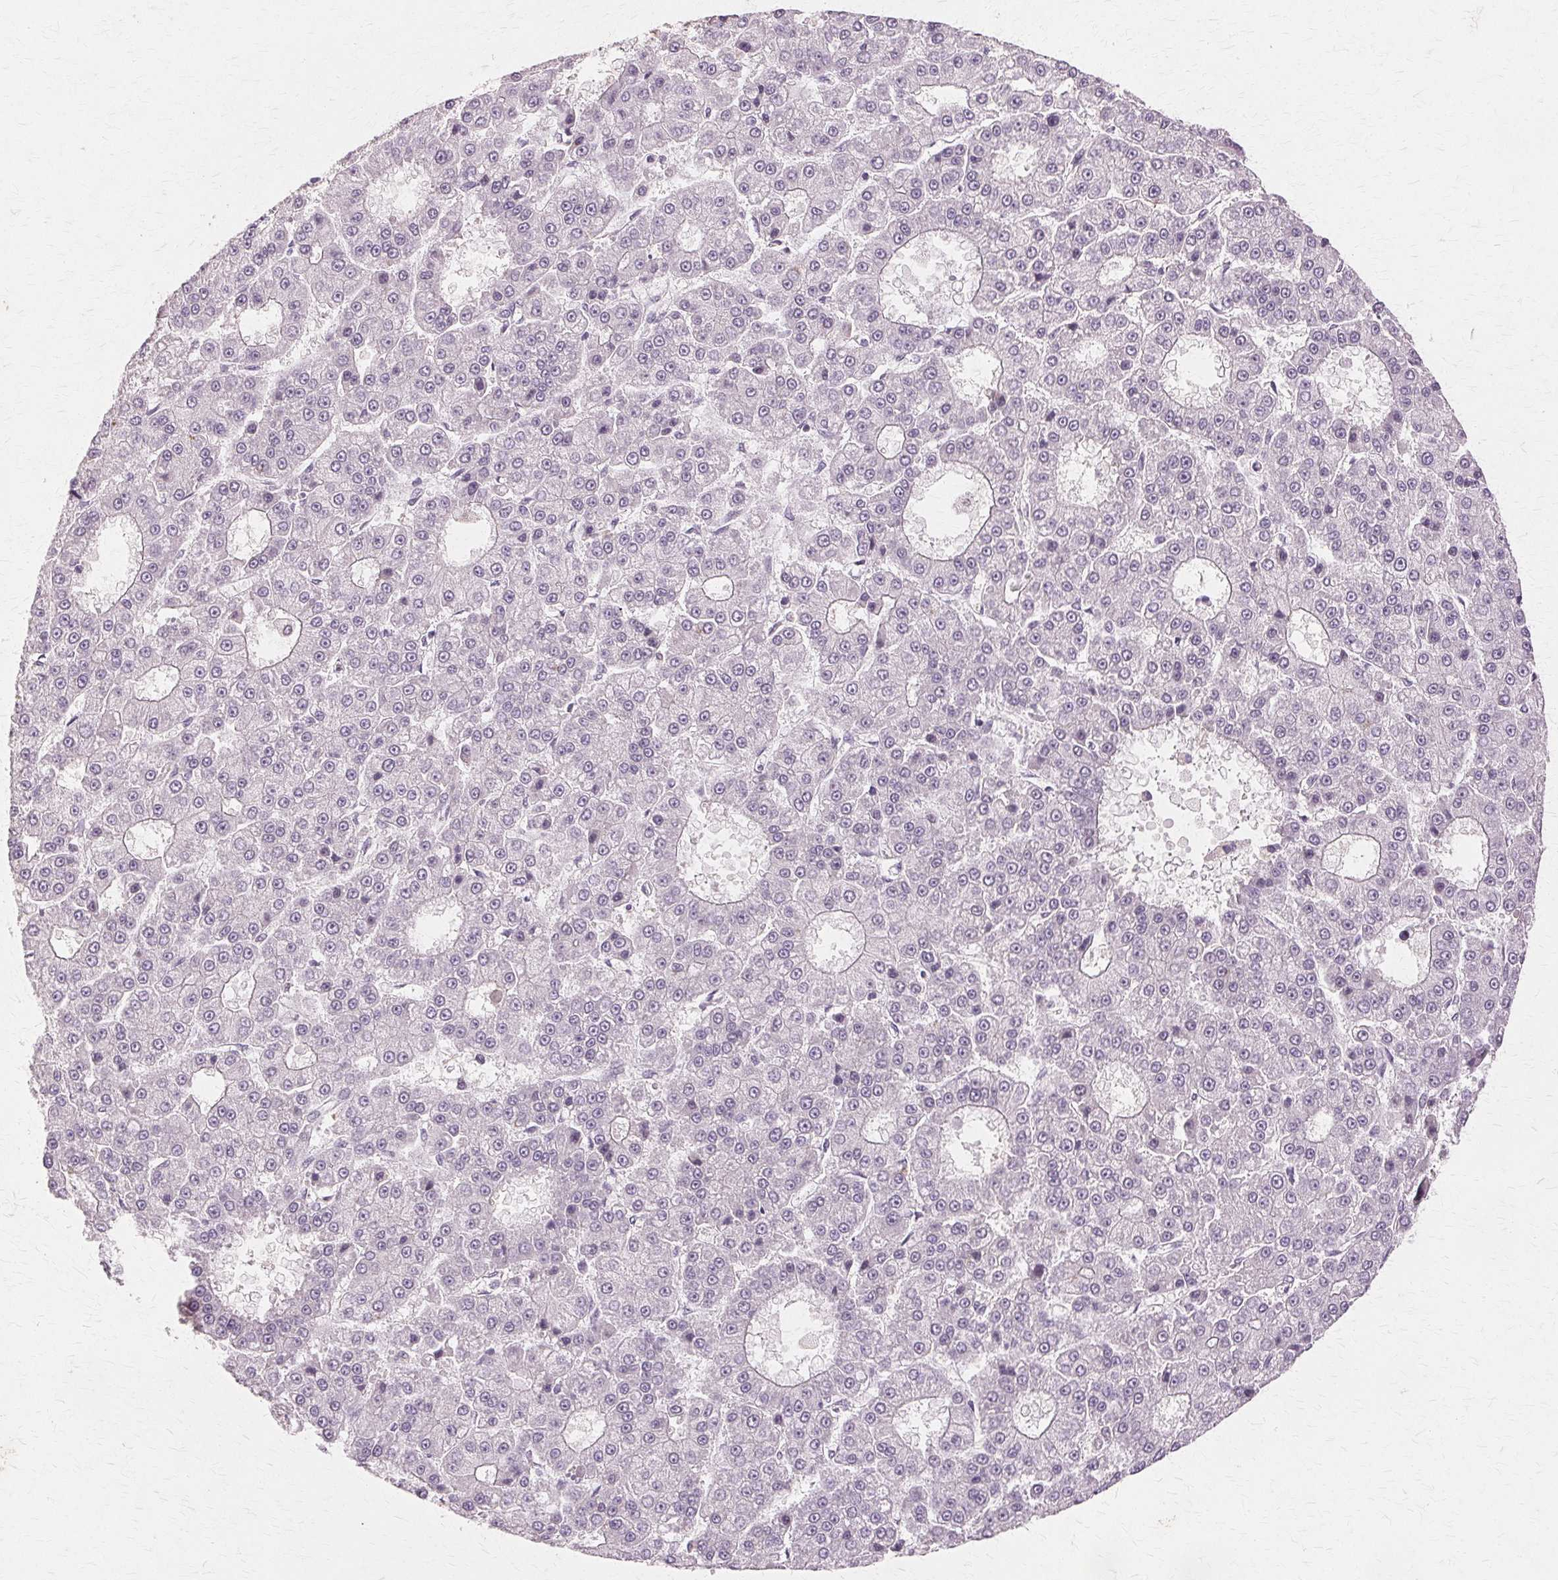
{"staining": {"intensity": "negative", "quantity": "none", "location": "none"}, "tissue": "liver cancer", "cell_type": "Tumor cells", "image_type": "cancer", "snomed": [{"axis": "morphology", "description": "Carcinoma, Hepatocellular, NOS"}, {"axis": "topography", "description": "Liver"}], "caption": "Immunohistochemistry (IHC) image of human liver cancer stained for a protein (brown), which reveals no positivity in tumor cells. (DAB immunohistochemistry visualized using brightfield microscopy, high magnification).", "gene": "PRMT5", "patient": {"sex": "male", "age": 70}}